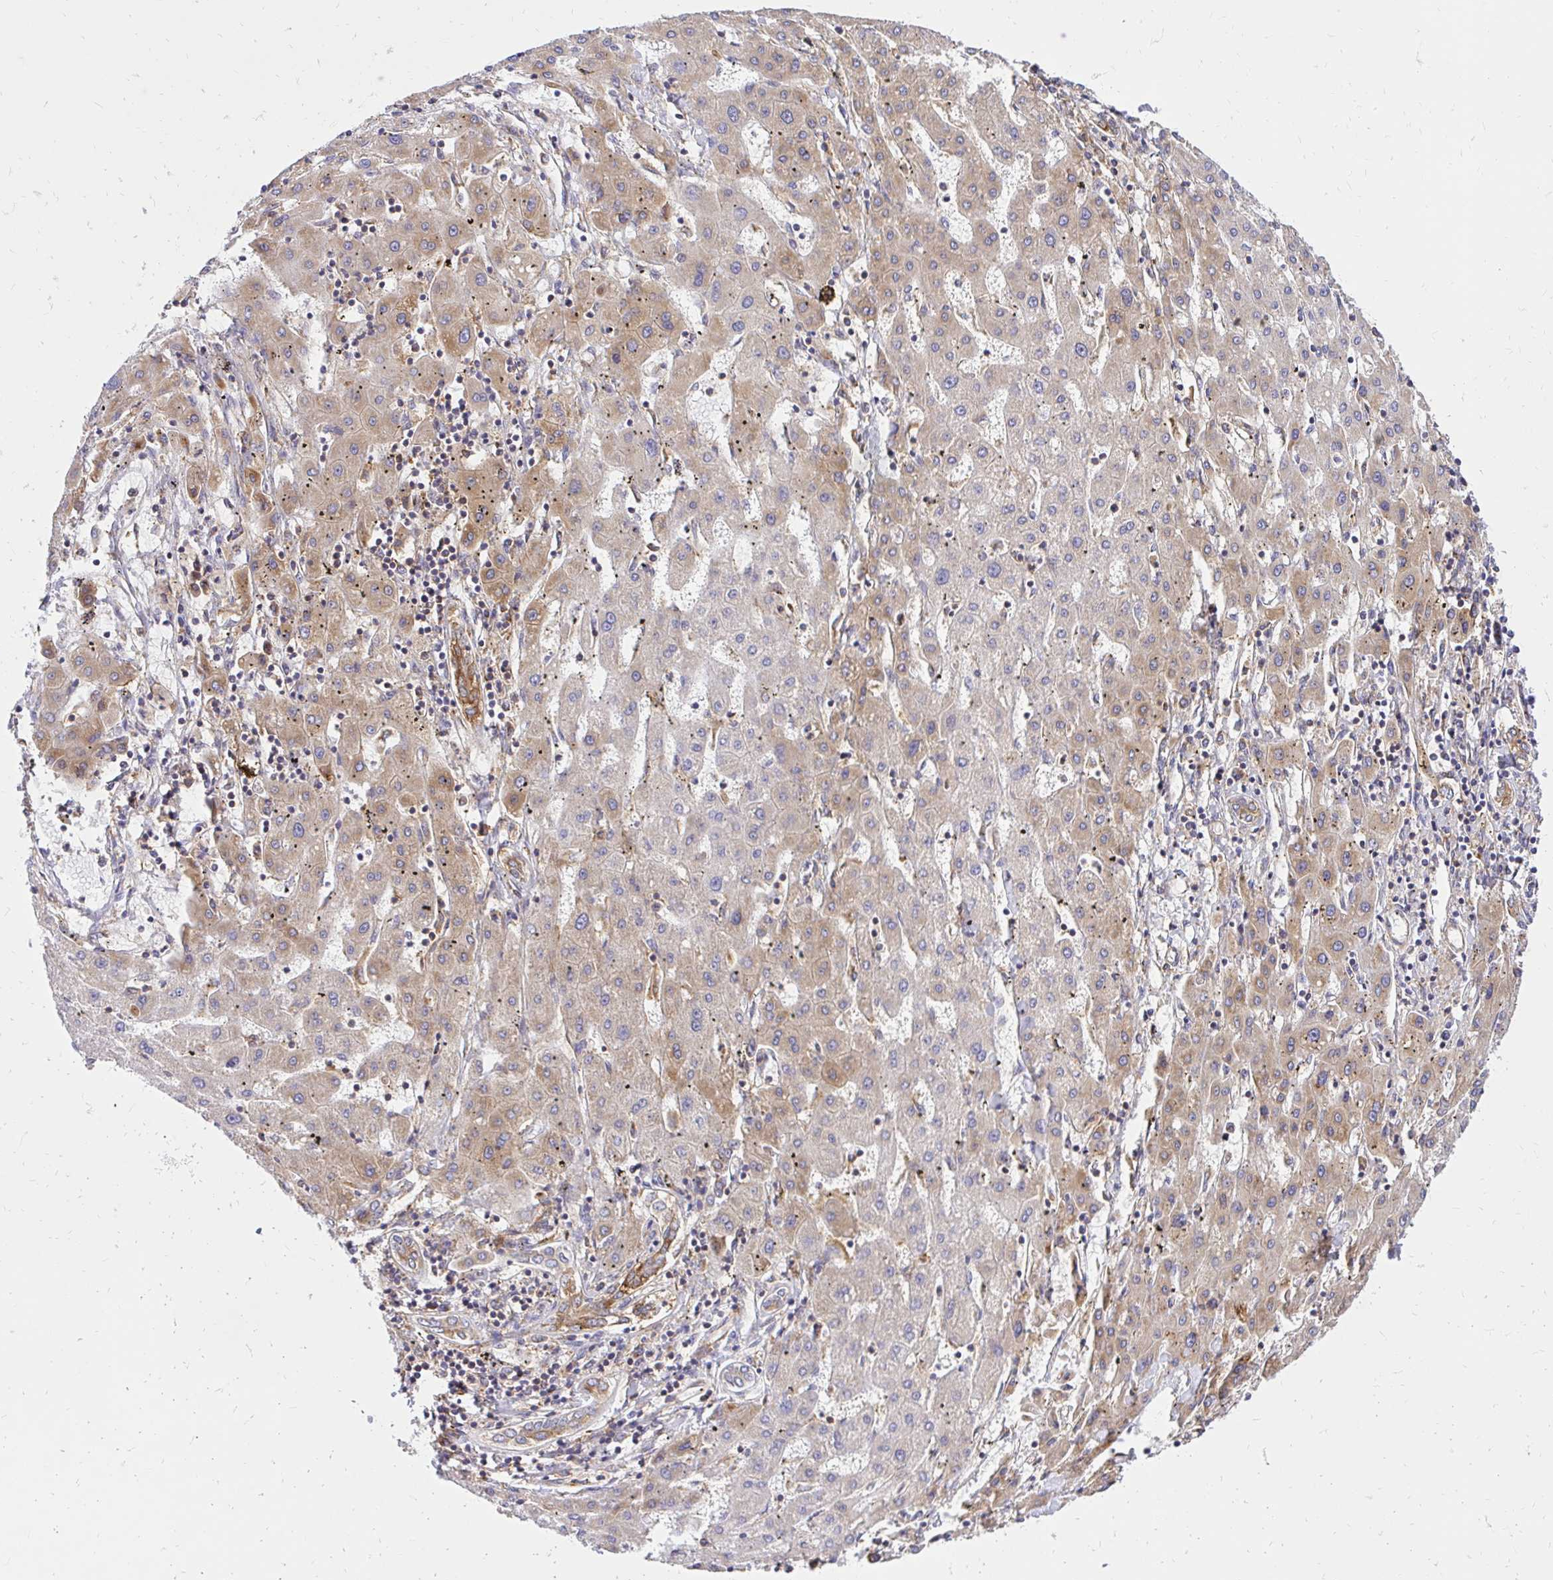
{"staining": {"intensity": "weak", "quantity": "25%-75%", "location": "cytoplasmic/membranous"}, "tissue": "liver cancer", "cell_type": "Tumor cells", "image_type": "cancer", "snomed": [{"axis": "morphology", "description": "Carcinoma, Hepatocellular, NOS"}, {"axis": "topography", "description": "Liver"}], "caption": "Immunohistochemistry (IHC) micrograph of liver cancer stained for a protein (brown), which shows low levels of weak cytoplasmic/membranous staining in approximately 25%-75% of tumor cells.", "gene": "ABCB10", "patient": {"sex": "male", "age": 72}}